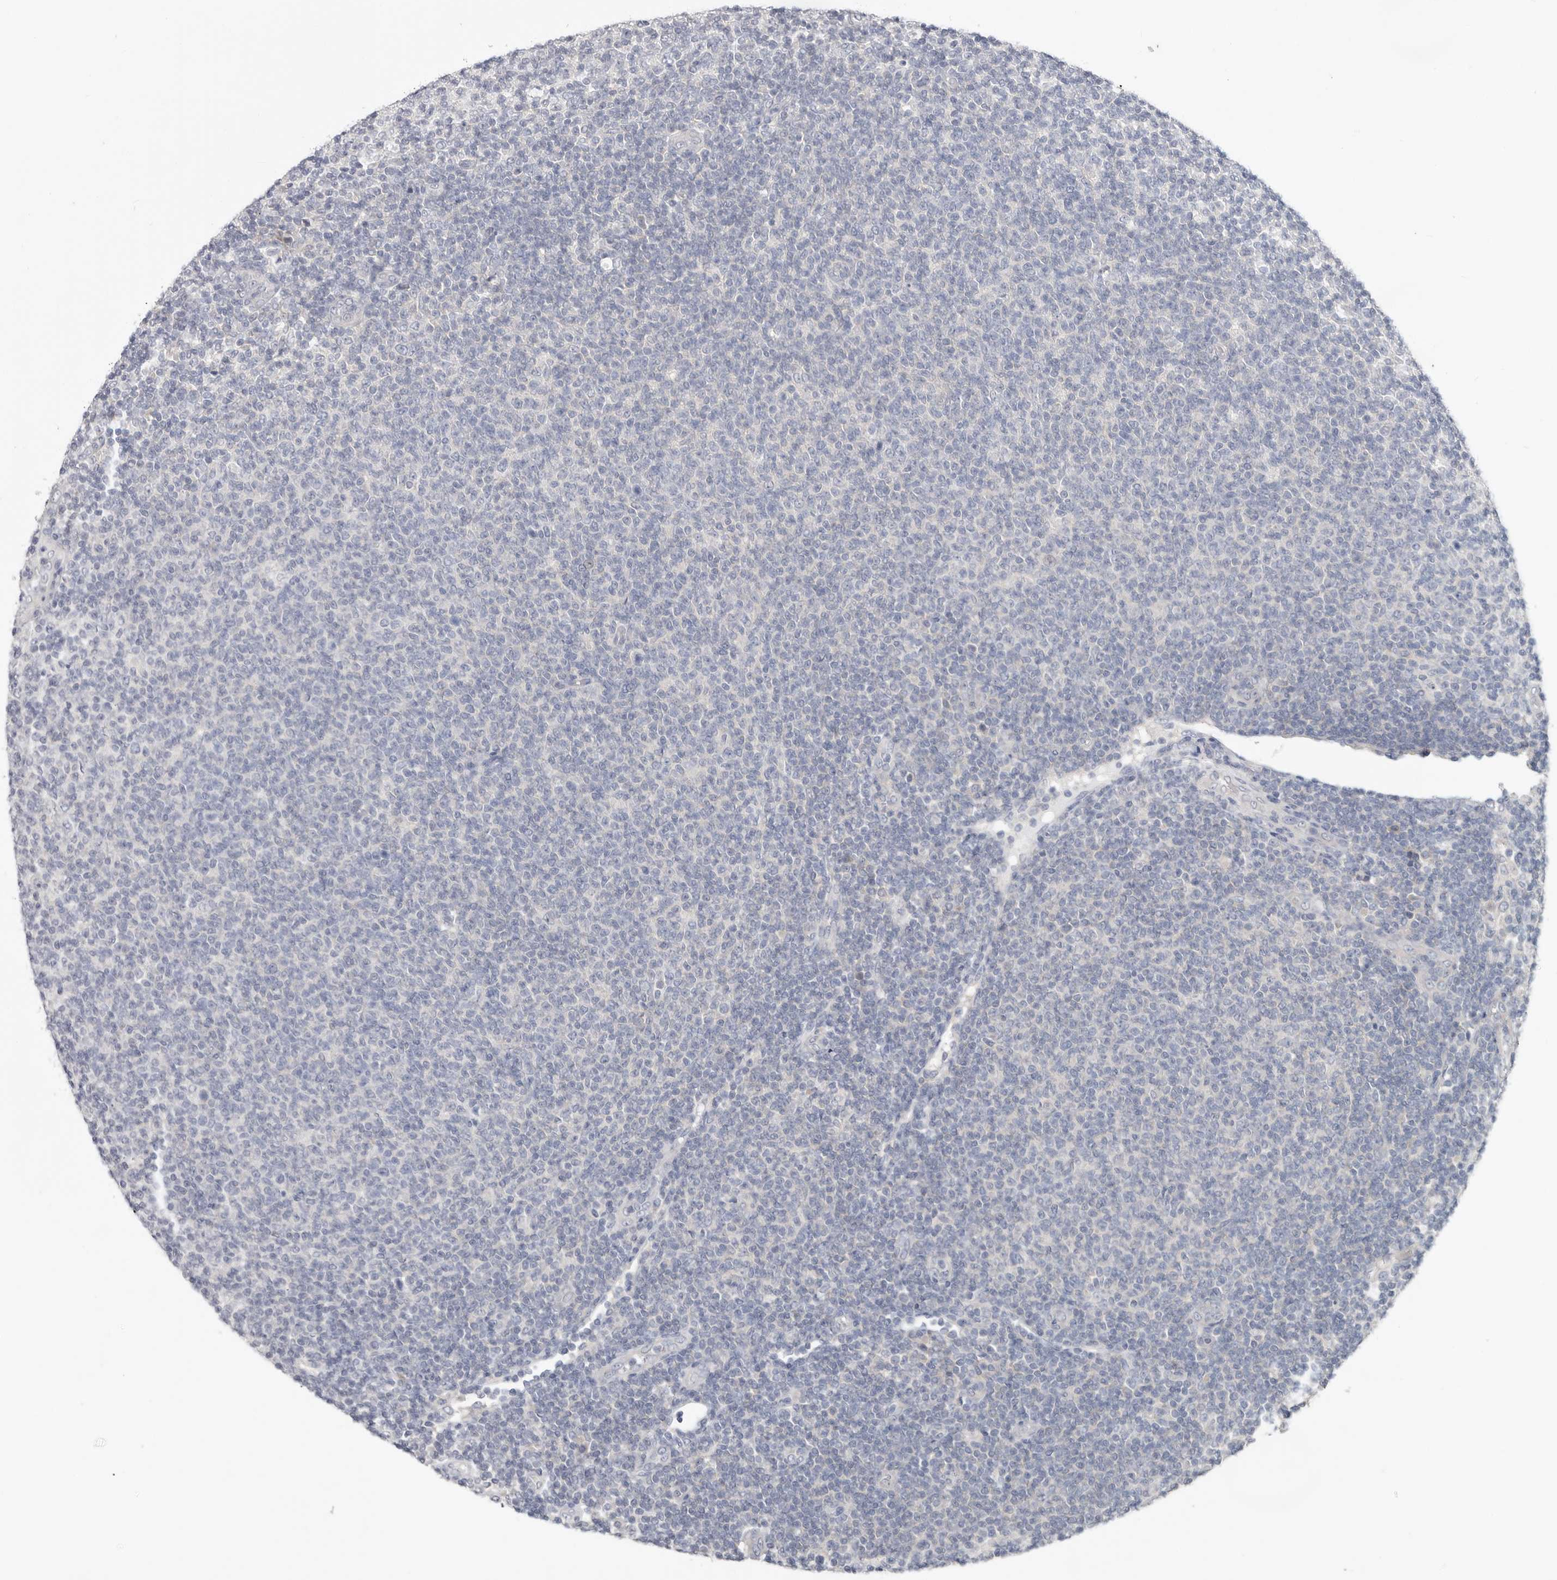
{"staining": {"intensity": "negative", "quantity": "none", "location": "none"}, "tissue": "lymphoma", "cell_type": "Tumor cells", "image_type": "cancer", "snomed": [{"axis": "morphology", "description": "Malignant lymphoma, non-Hodgkin's type, Low grade"}, {"axis": "topography", "description": "Lymph node"}], "caption": "Lymphoma stained for a protein using immunohistochemistry (IHC) exhibits no expression tumor cells.", "gene": "WDR77", "patient": {"sex": "male", "age": 66}}